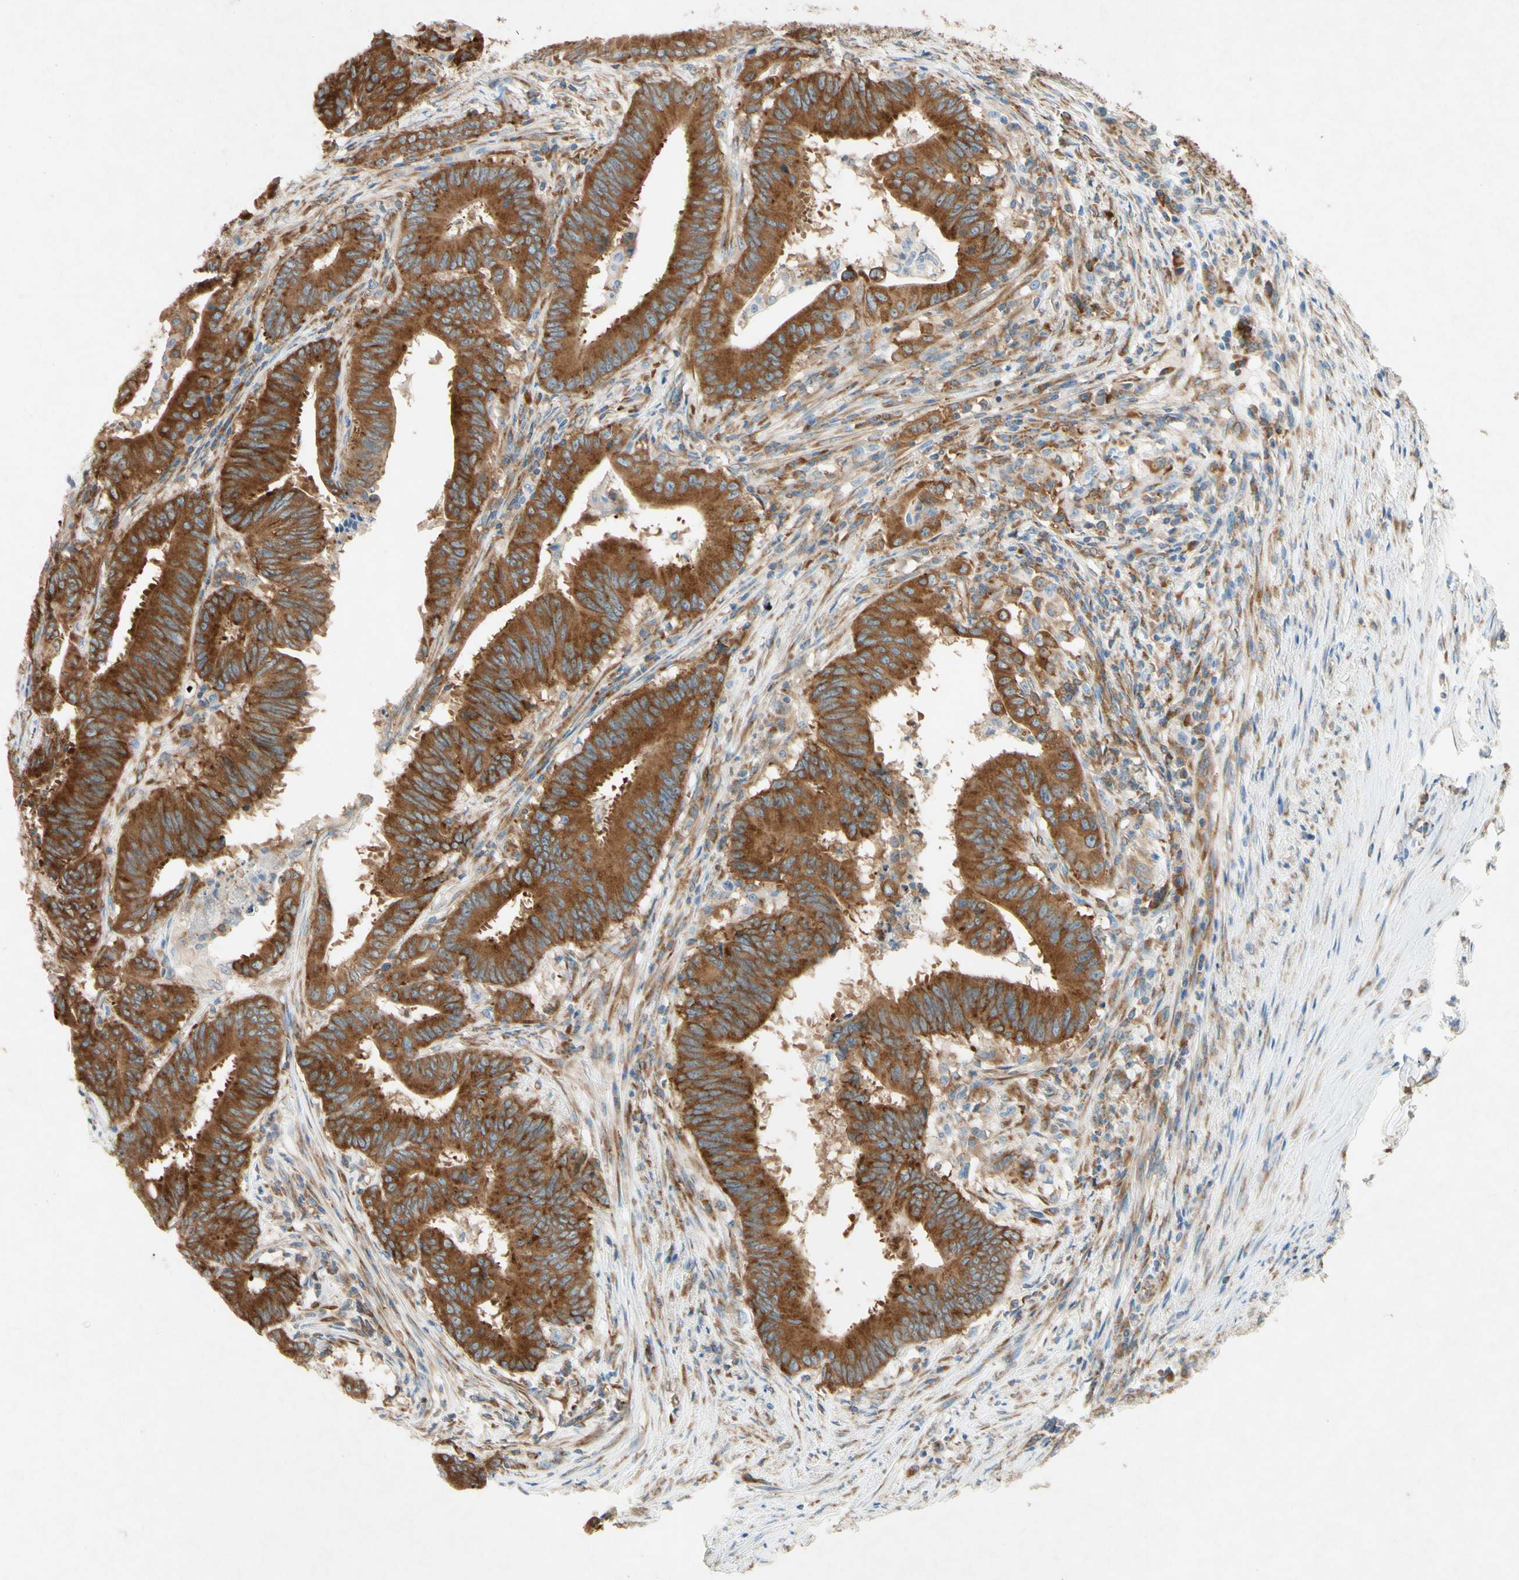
{"staining": {"intensity": "strong", "quantity": ">75%", "location": "cytoplasmic/membranous"}, "tissue": "colorectal cancer", "cell_type": "Tumor cells", "image_type": "cancer", "snomed": [{"axis": "morphology", "description": "Adenocarcinoma, NOS"}, {"axis": "topography", "description": "Colon"}], "caption": "About >75% of tumor cells in colorectal cancer (adenocarcinoma) exhibit strong cytoplasmic/membranous protein staining as visualized by brown immunohistochemical staining.", "gene": "PABPC1", "patient": {"sex": "male", "age": 45}}